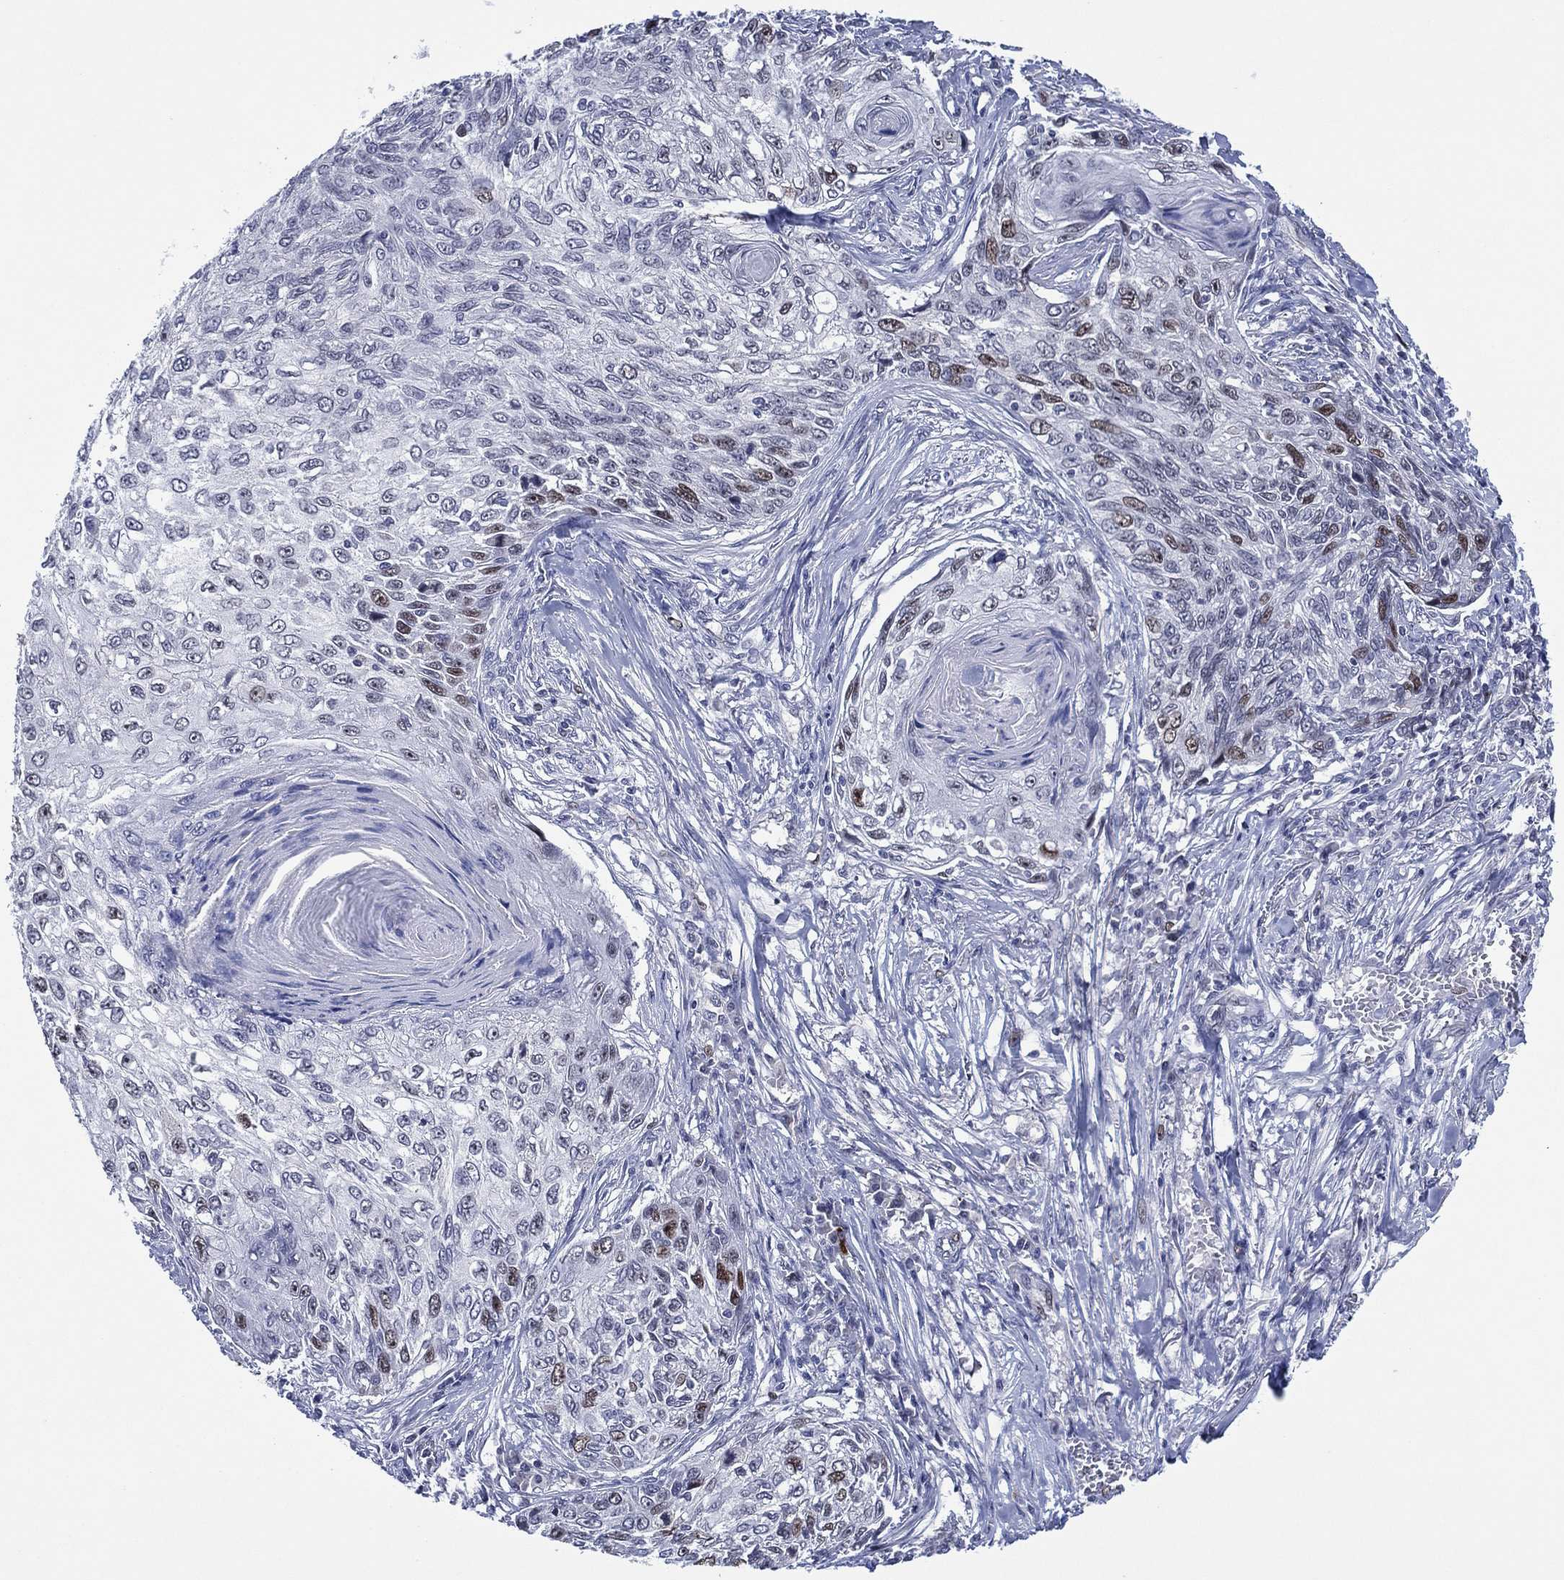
{"staining": {"intensity": "strong", "quantity": "<25%", "location": "nuclear"}, "tissue": "skin cancer", "cell_type": "Tumor cells", "image_type": "cancer", "snomed": [{"axis": "morphology", "description": "Squamous cell carcinoma, NOS"}, {"axis": "topography", "description": "Skin"}], "caption": "Skin cancer (squamous cell carcinoma) stained with a protein marker shows strong staining in tumor cells.", "gene": "GATA6", "patient": {"sex": "male", "age": 92}}